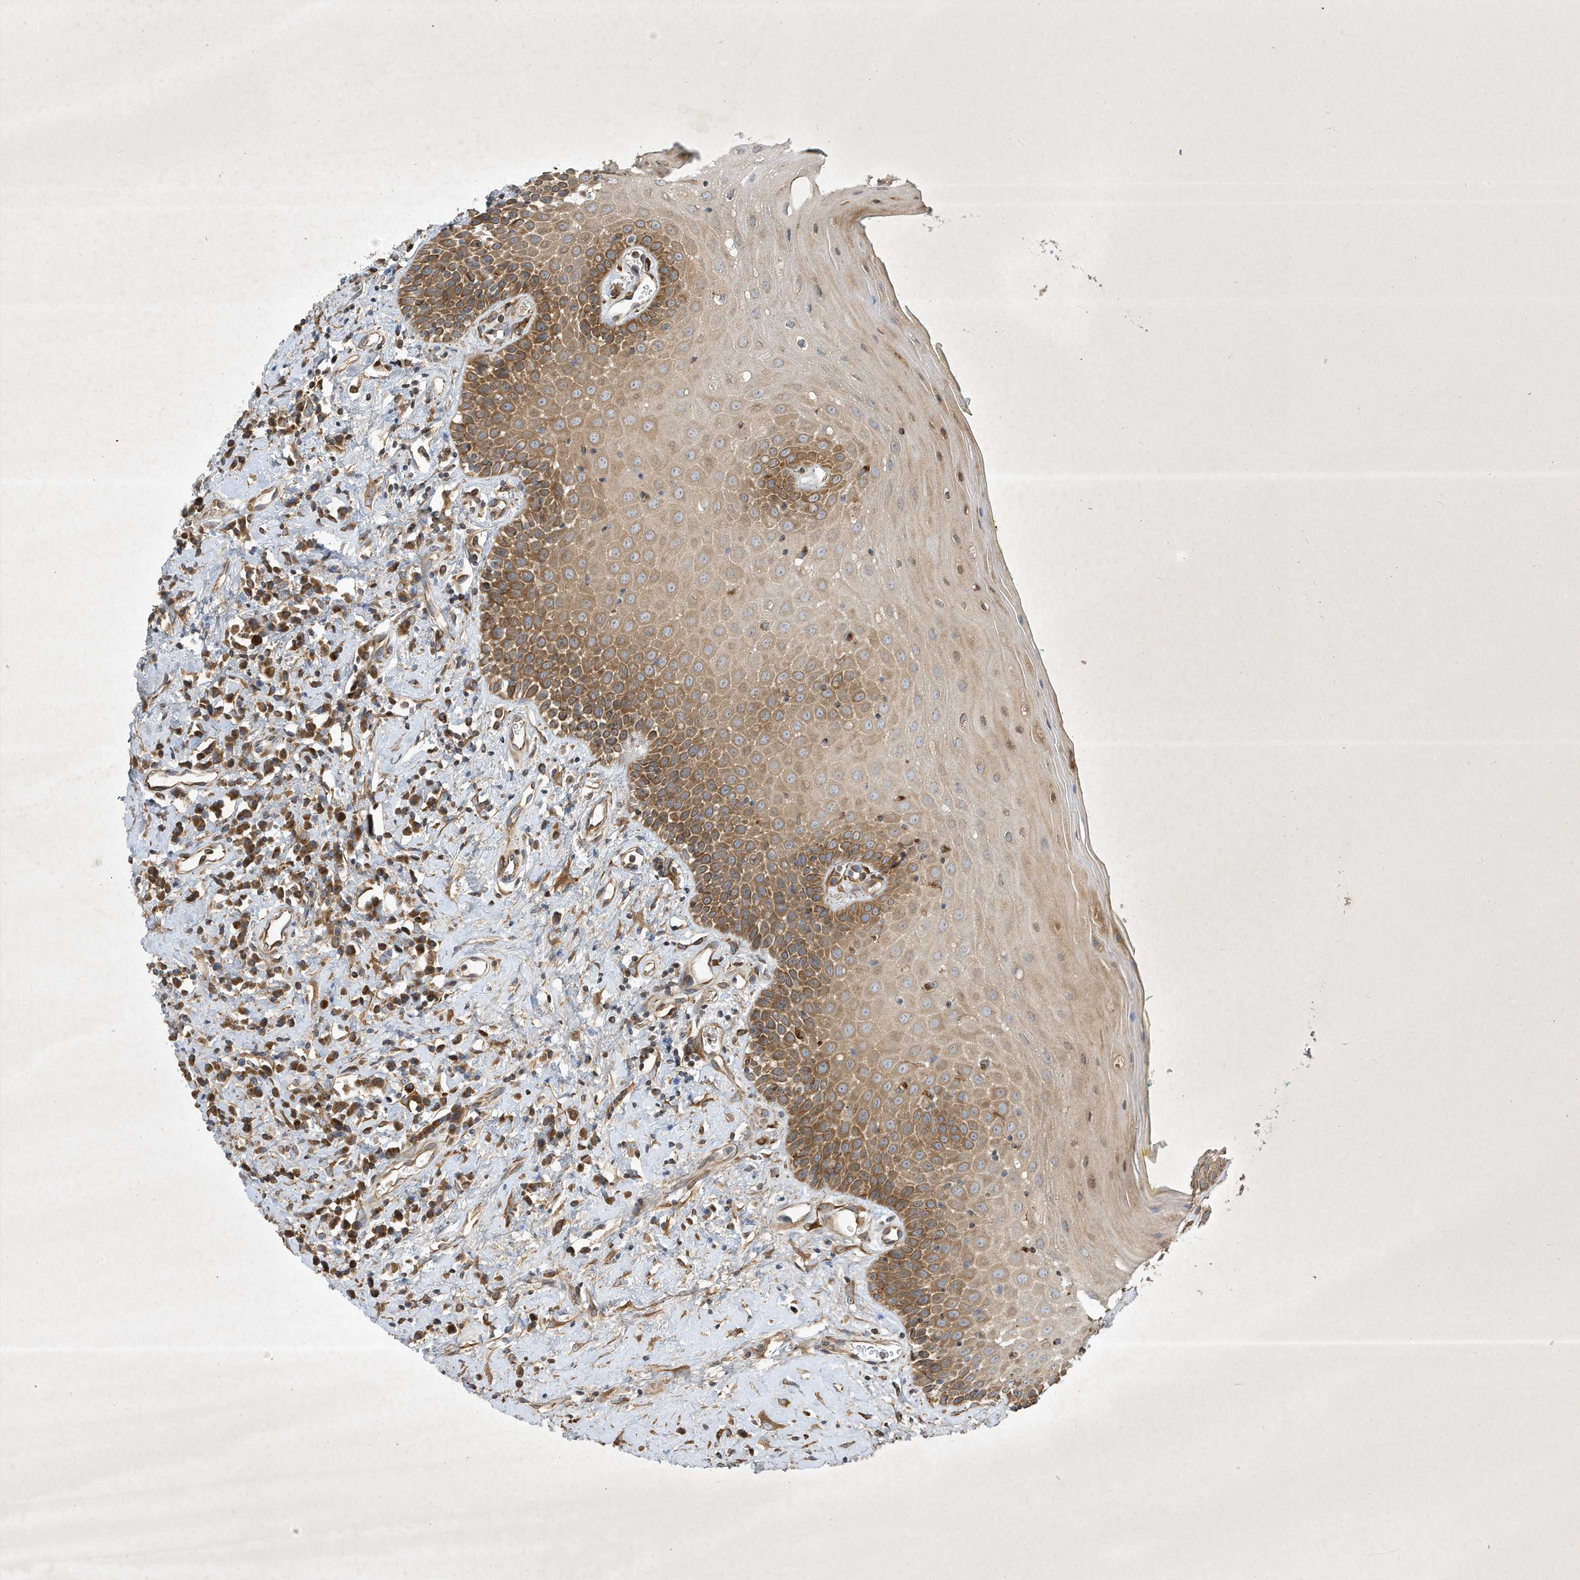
{"staining": {"intensity": "moderate", "quantity": "25%-75%", "location": "cytoplasmic/membranous"}, "tissue": "oral mucosa", "cell_type": "Squamous epithelial cells", "image_type": "normal", "snomed": [{"axis": "morphology", "description": "Normal tissue, NOS"}, {"axis": "morphology", "description": "Squamous cell carcinoma, NOS"}, {"axis": "topography", "description": "Oral tissue"}, {"axis": "topography", "description": "Head-Neck"}], "caption": "This histopathology image shows immunohistochemistry staining of unremarkable human oral mucosa, with medium moderate cytoplasmic/membranous expression in about 25%-75% of squamous epithelial cells.", "gene": "SYNJ2", "patient": {"sex": "female", "age": 70}}